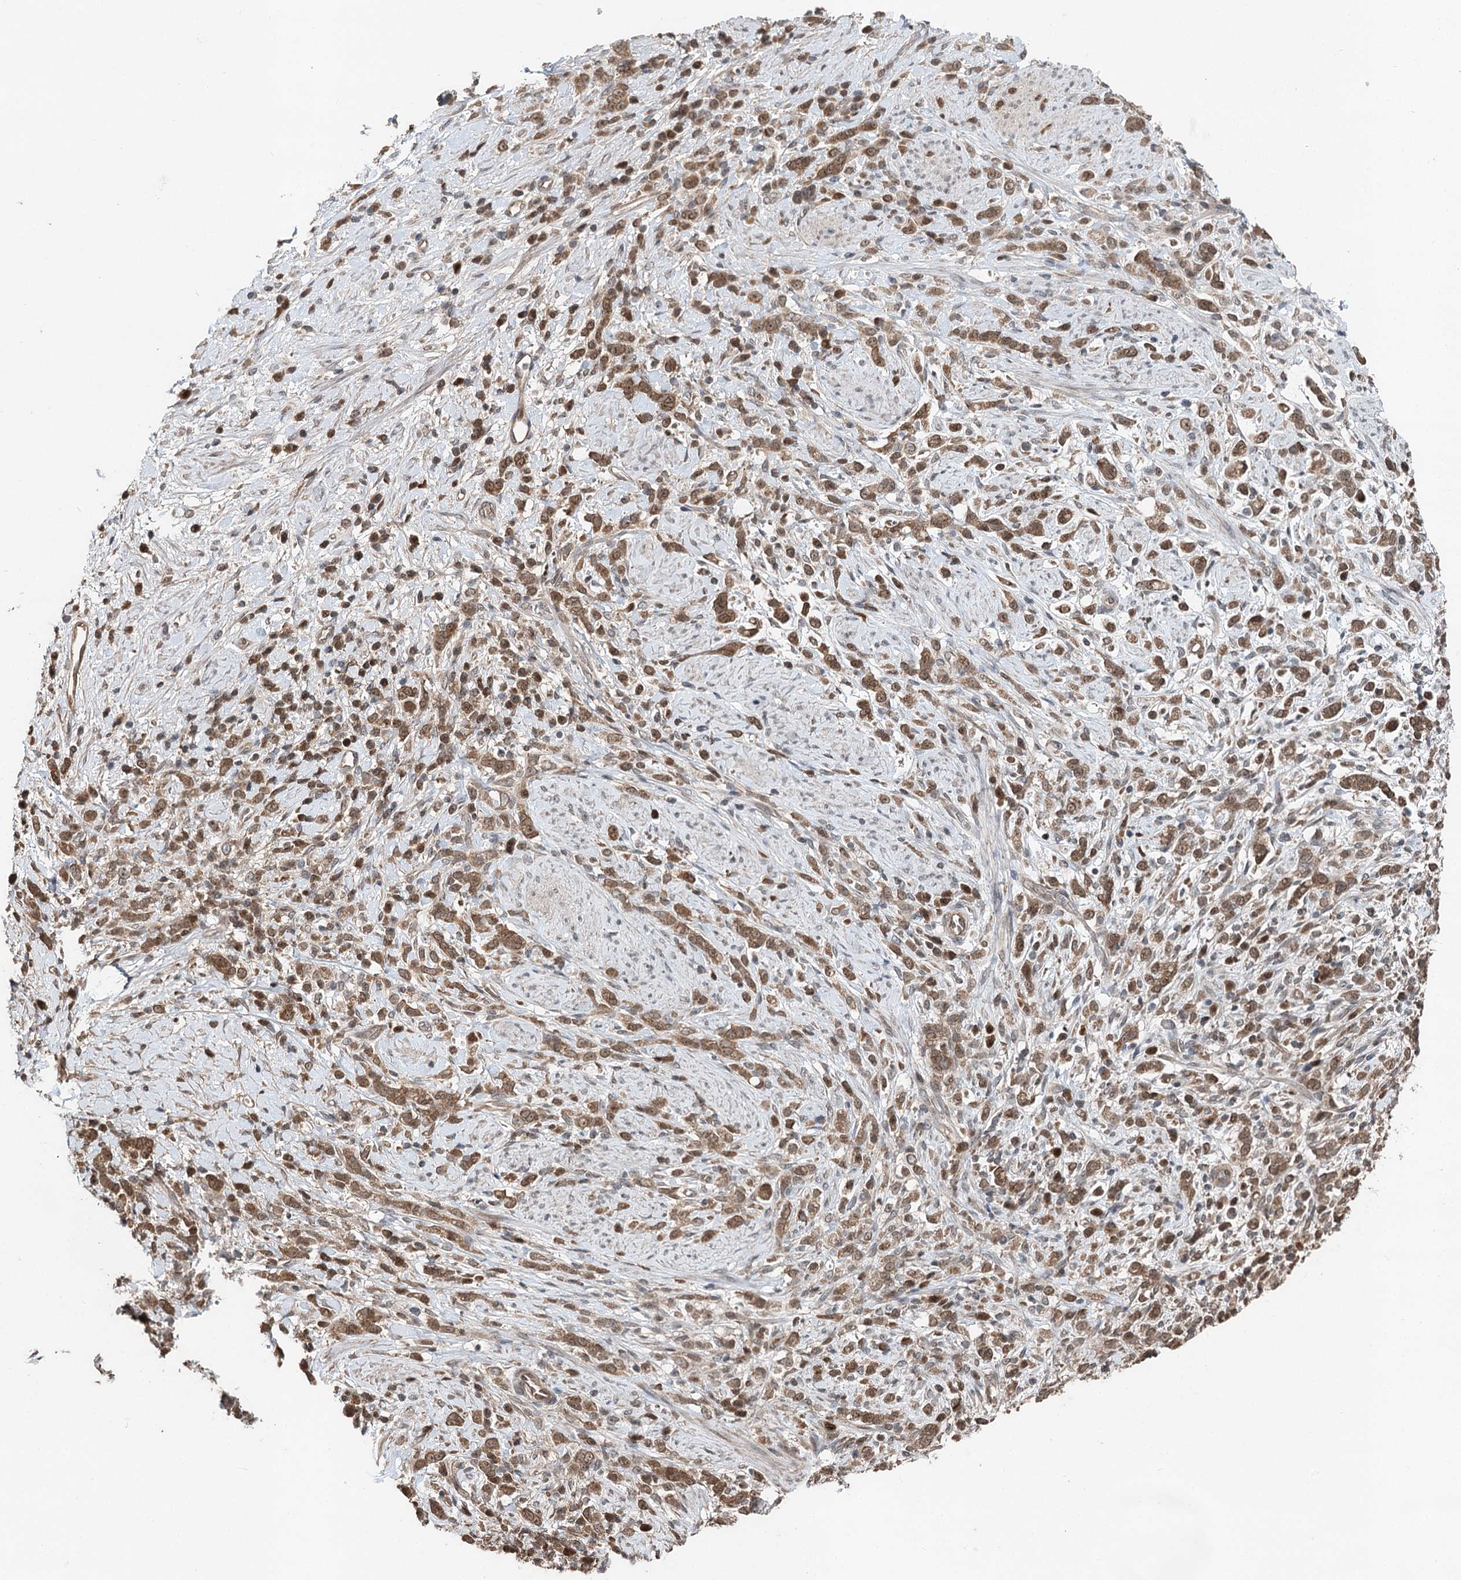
{"staining": {"intensity": "moderate", "quantity": ">75%", "location": "cytoplasmic/membranous,nuclear"}, "tissue": "stomach cancer", "cell_type": "Tumor cells", "image_type": "cancer", "snomed": [{"axis": "morphology", "description": "Adenocarcinoma, NOS"}, {"axis": "topography", "description": "Stomach"}], "caption": "A high-resolution histopathology image shows immunohistochemistry (IHC) staining of stomach cancer (adenocarcinoma), which exhibits moderate cytoplasmic/membranous and nuclear positivity in approximately >75% of tumor cells.", "gene": "NOPCHAP1", "patient": {"sex": "female", "age": 60}}